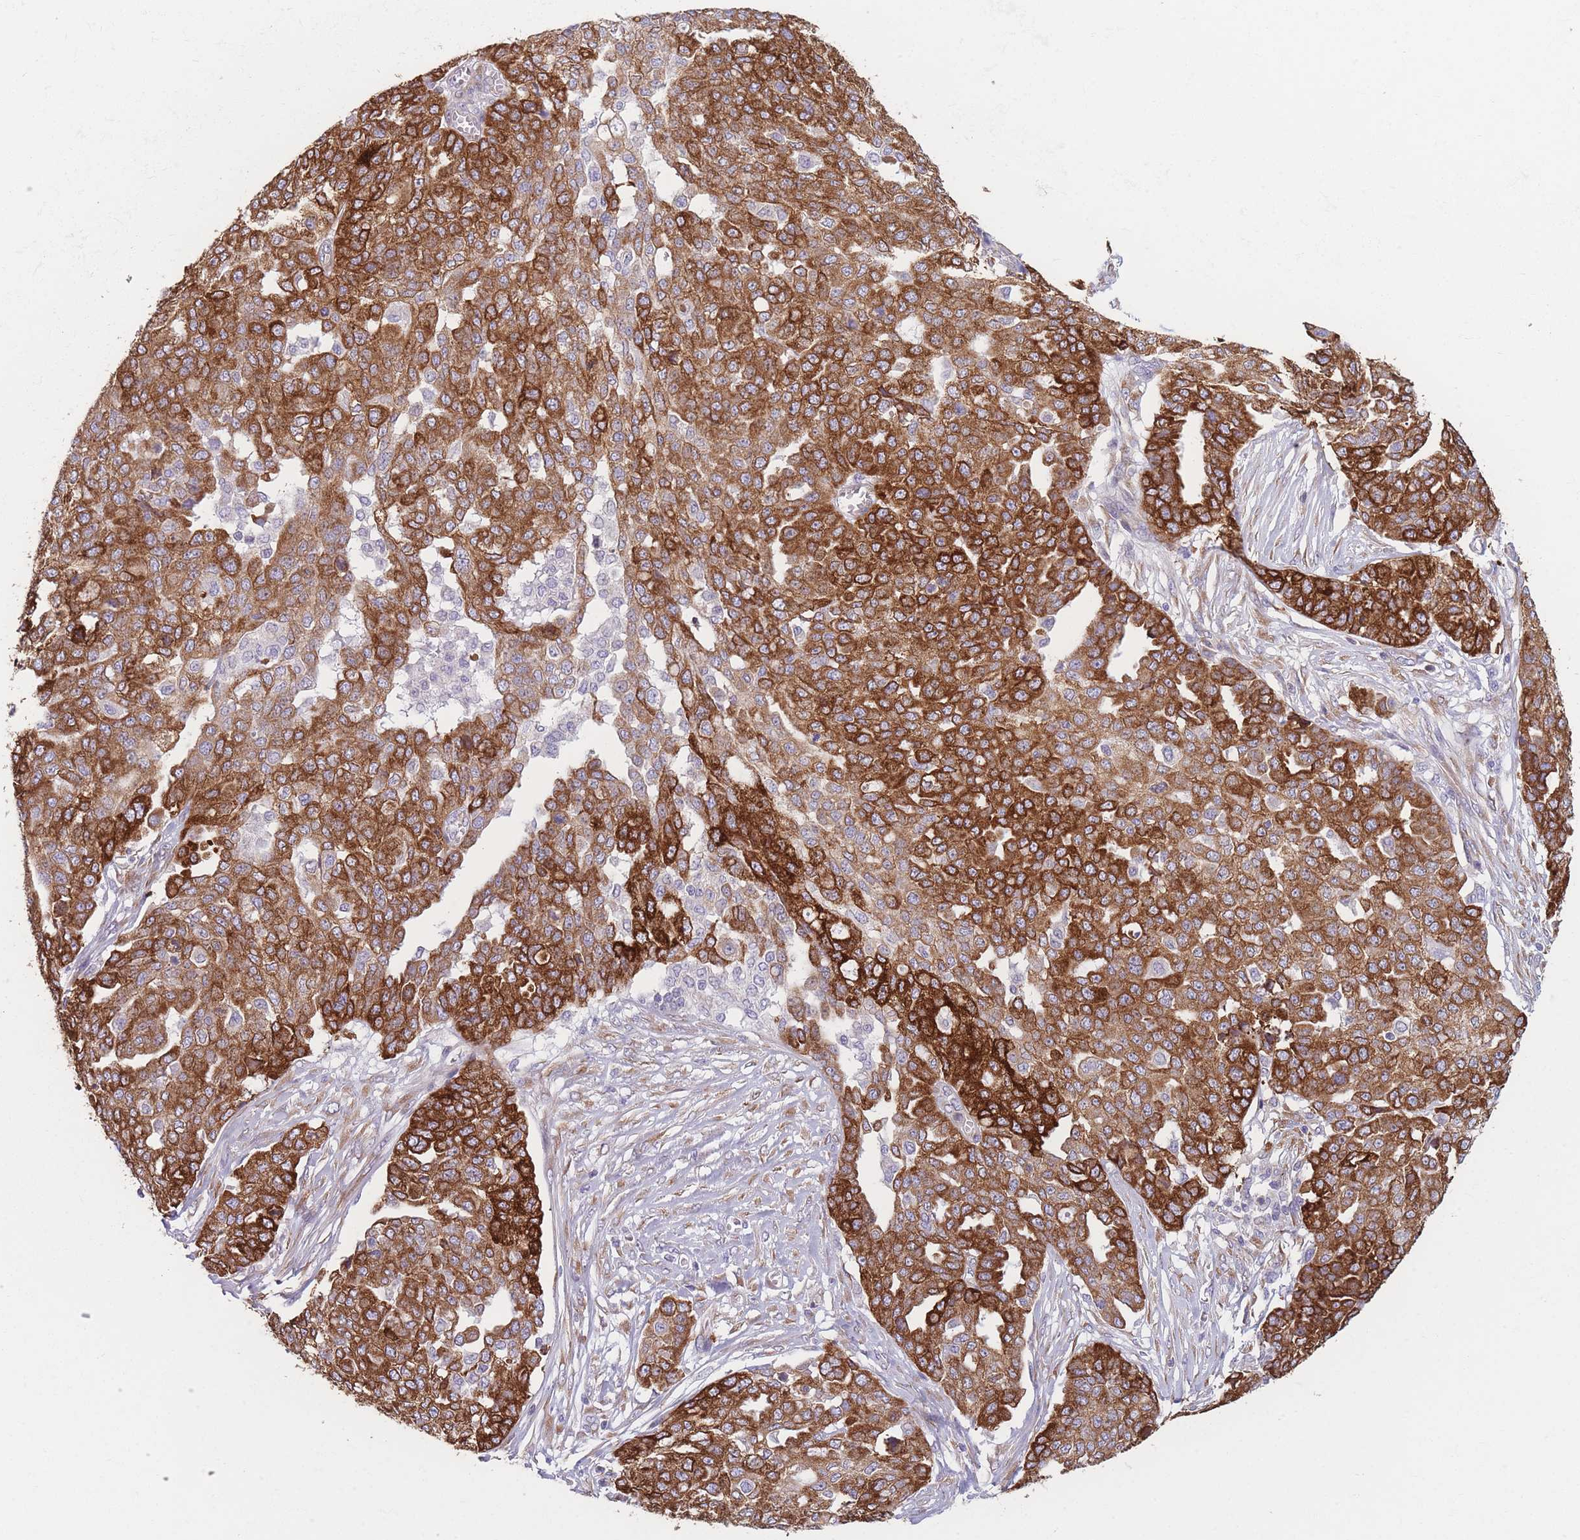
{"staining": {"intensity": "strong", "quantity": ">75%", "location": "cytoplasmic/membranous"}, "tissue": "ovarian cancer", "cell_type": "Tumor cells", "image_type": "cancer", "snomed": [{"axis": "morphology", "description": "Cystadenocarcinoma, serous, NOS"}, {"axis": "topography", "description": "Soft tissue"}, {"axis": "topography", "description": "Ovary"}], "caption": "A brown stain labels strong cytoplasmic/membranous staining of a protein in human ovarian cancer (serous cystadenocarcinoma) tumor cells.", "gene": "AK9", "patient": {"sex": "female", "age": 57}}